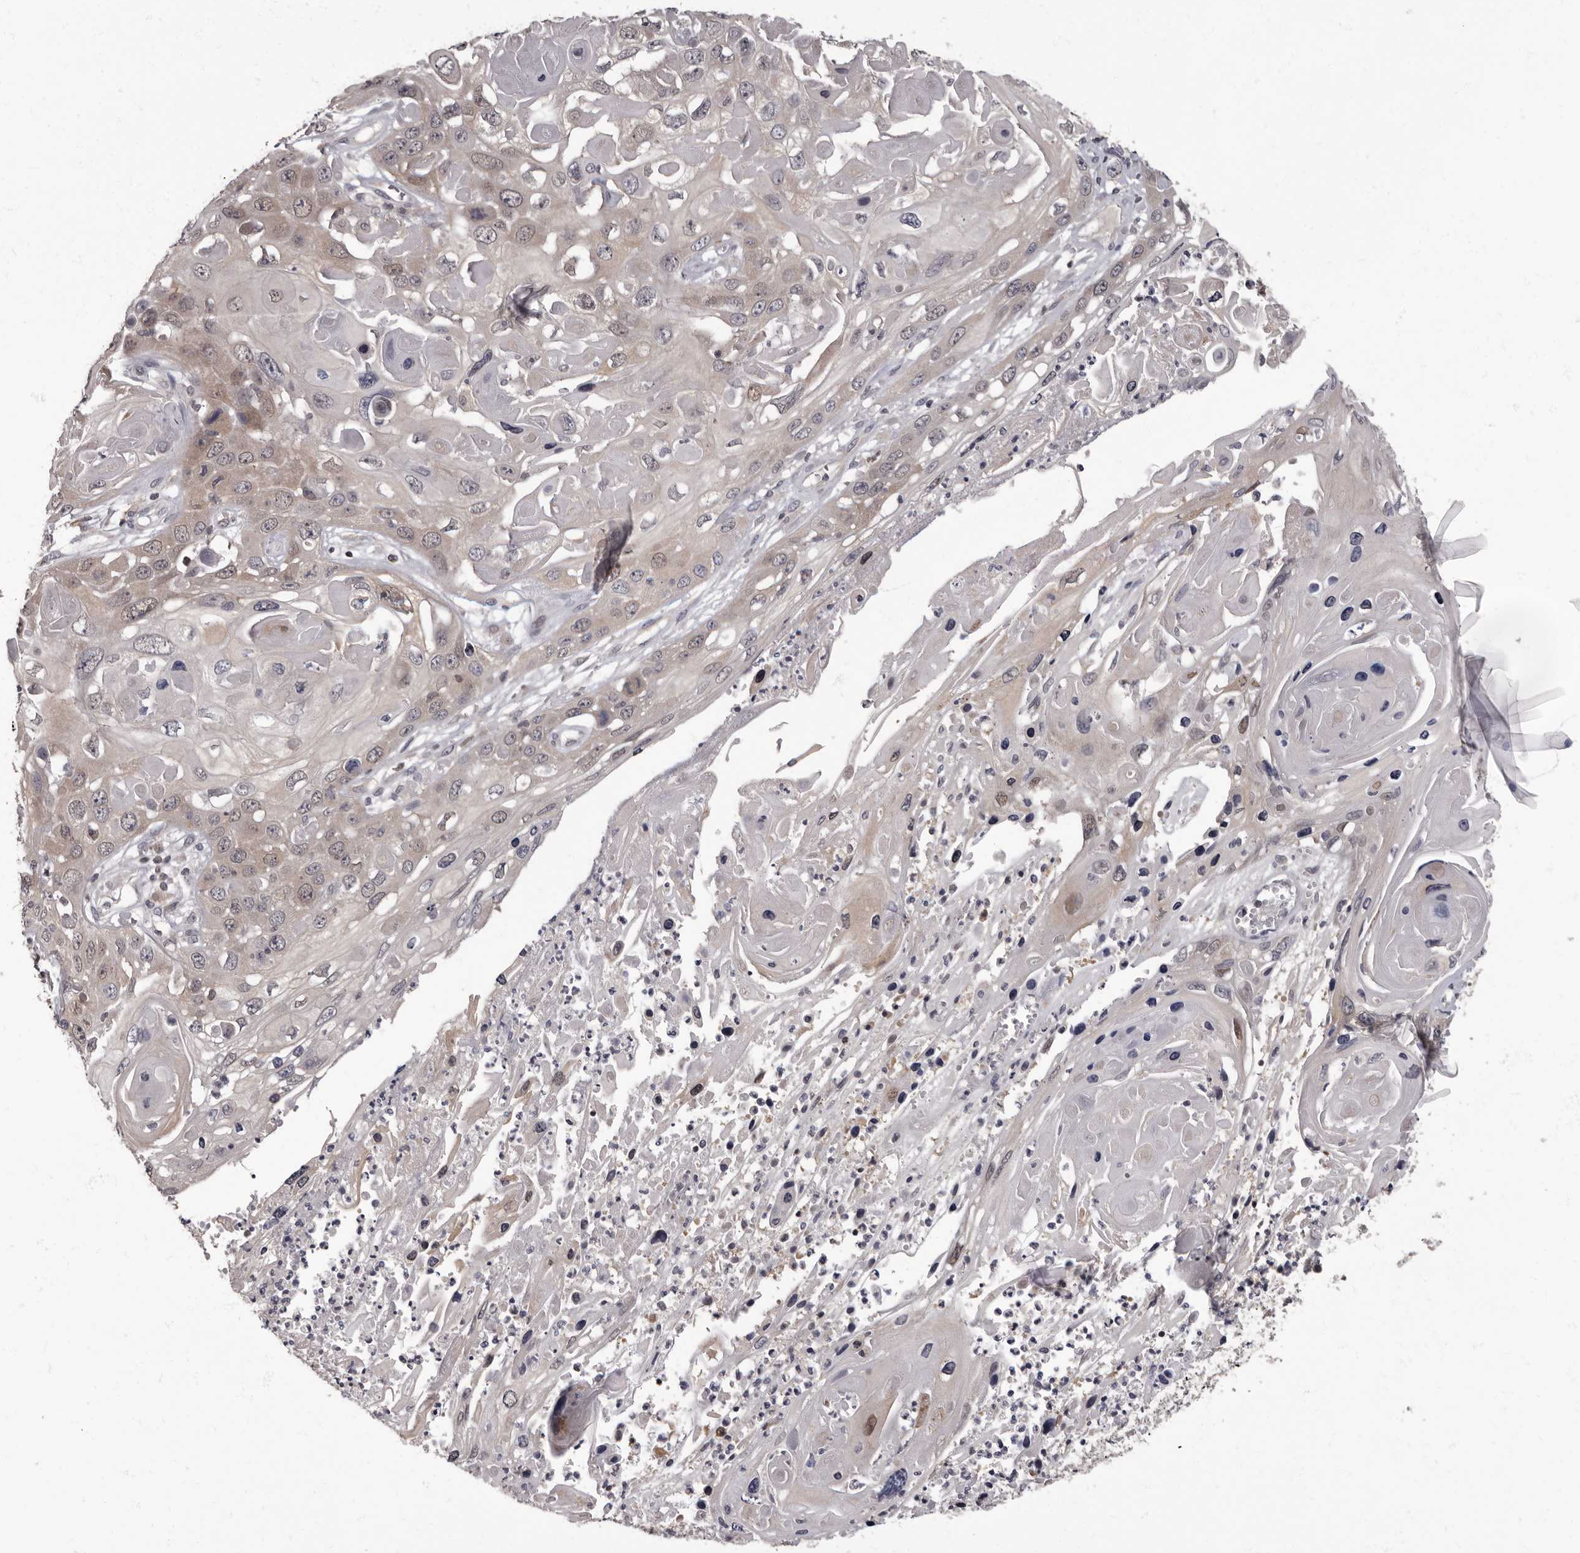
{"staining": {"intensity": "weak", "quantity": "25%-75%", "location": "cytoplasmic/membranous"}, "tissue": "skin cancer", "cell_type": "Tumor cells", "image_type": "cancer", "snomed": [{"axis": "morphology", "description": "Squamous cell carcinoma, NOS"}, {"axis": "topography", "description": "Skin"}], "caption": "IHC micrograph of skin cancer (squamous cell carcinoma) stained for a protein (brown), which displays low levels of weak cytoplasmic/membranous expression in approximately 25%-75% of tumor cells.", "gene": "C1orf50", "patient": {"sex": "male", "age": 55}}